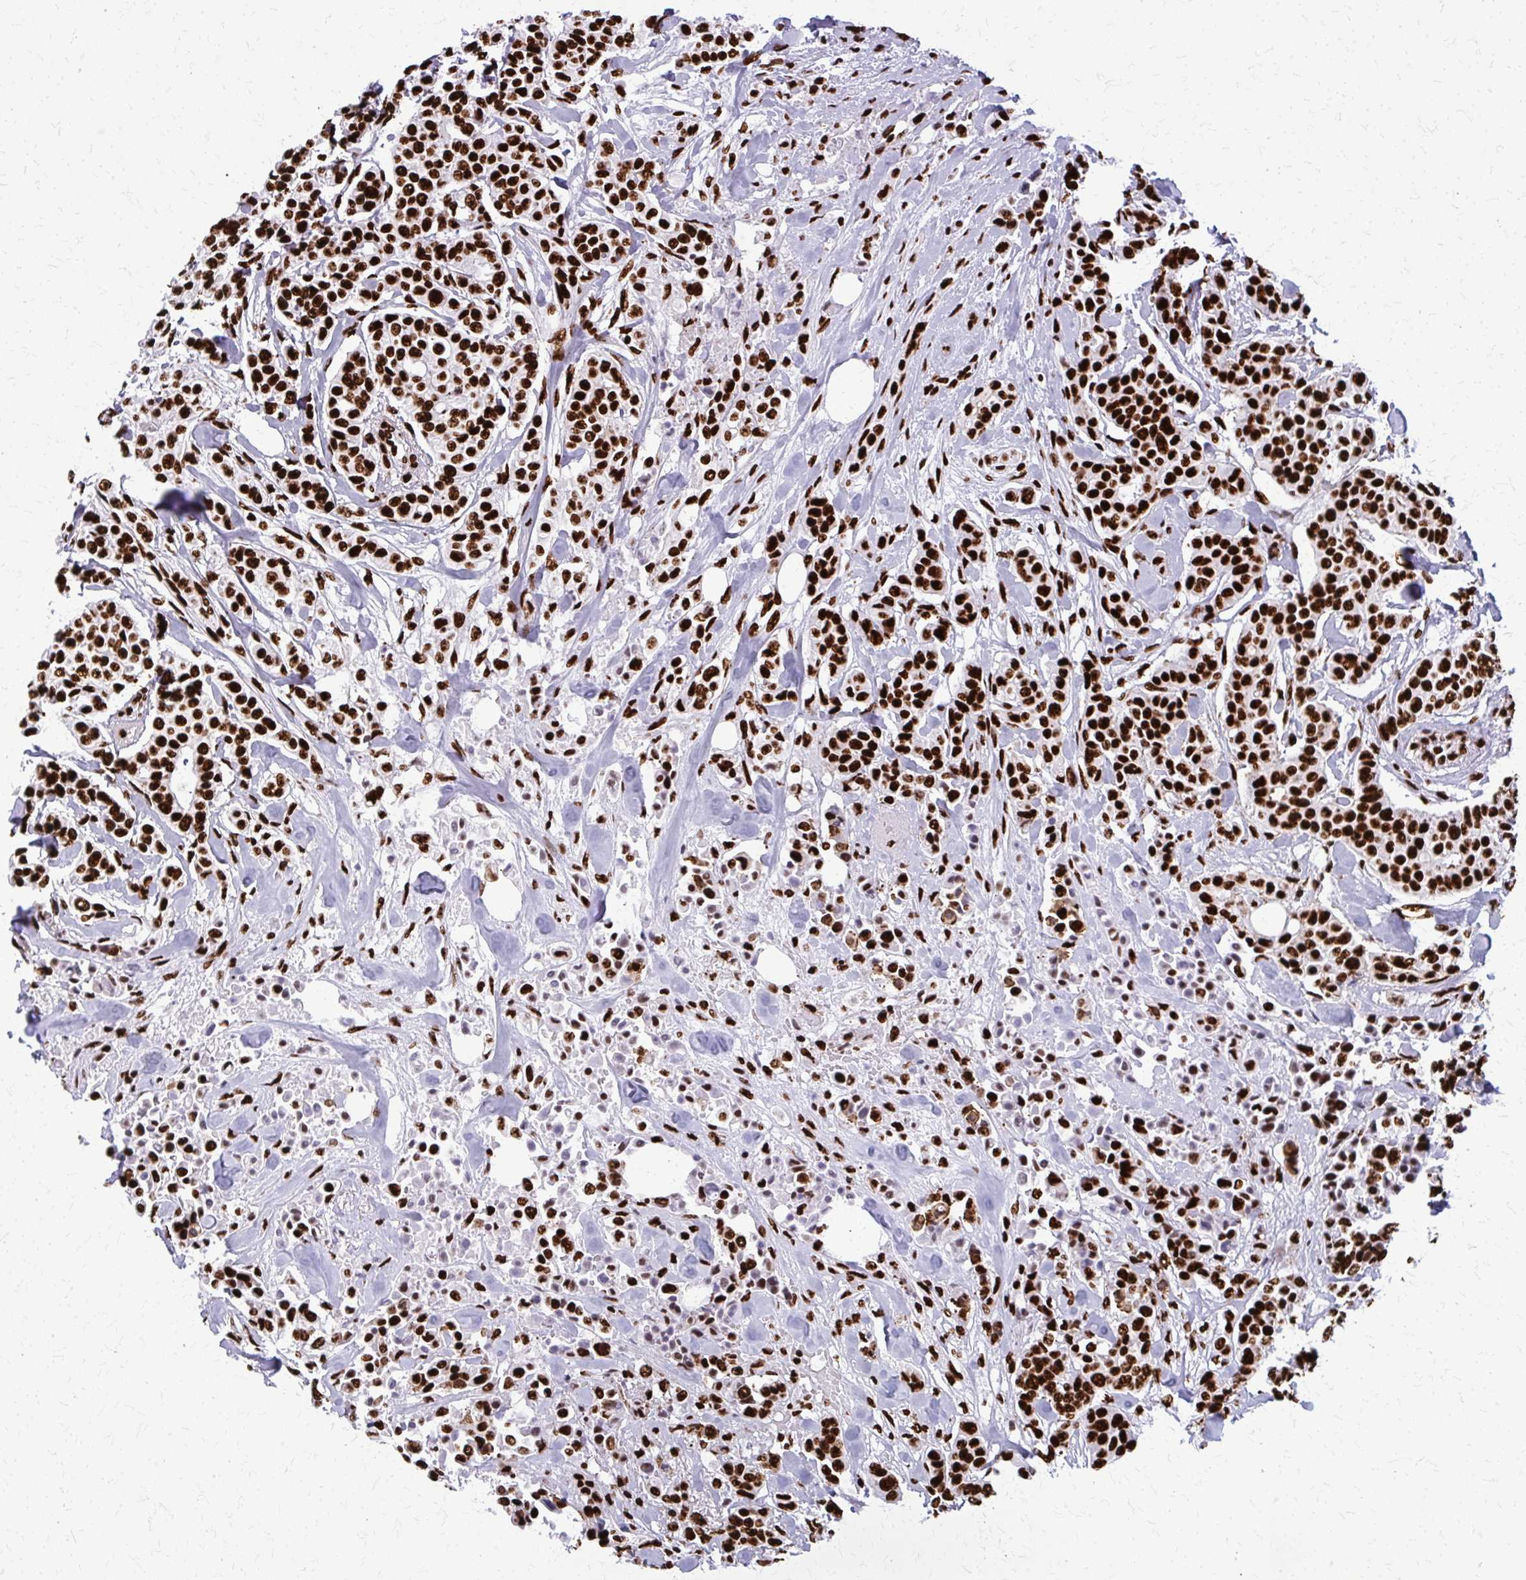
{"staining": {"intensity": "strong", "quantity": ">75%", "location": "nuclear"}, "tissue": "breast cancer", "cell_type": "Tumor cells", "image_type": "cancer", "snomed": [{"axis": "morphology", "description": "Lobular carcinoma"}, {"axis": "topography", "description": "Breast"}], "caption": "Human breast lobular carcinoma stained for a protein (brown) exhibits strong nuclear positive staining in about >75% of tumor cells.", "gene": "SFPQ", "patient": {"sex": "female", "age": 51}}